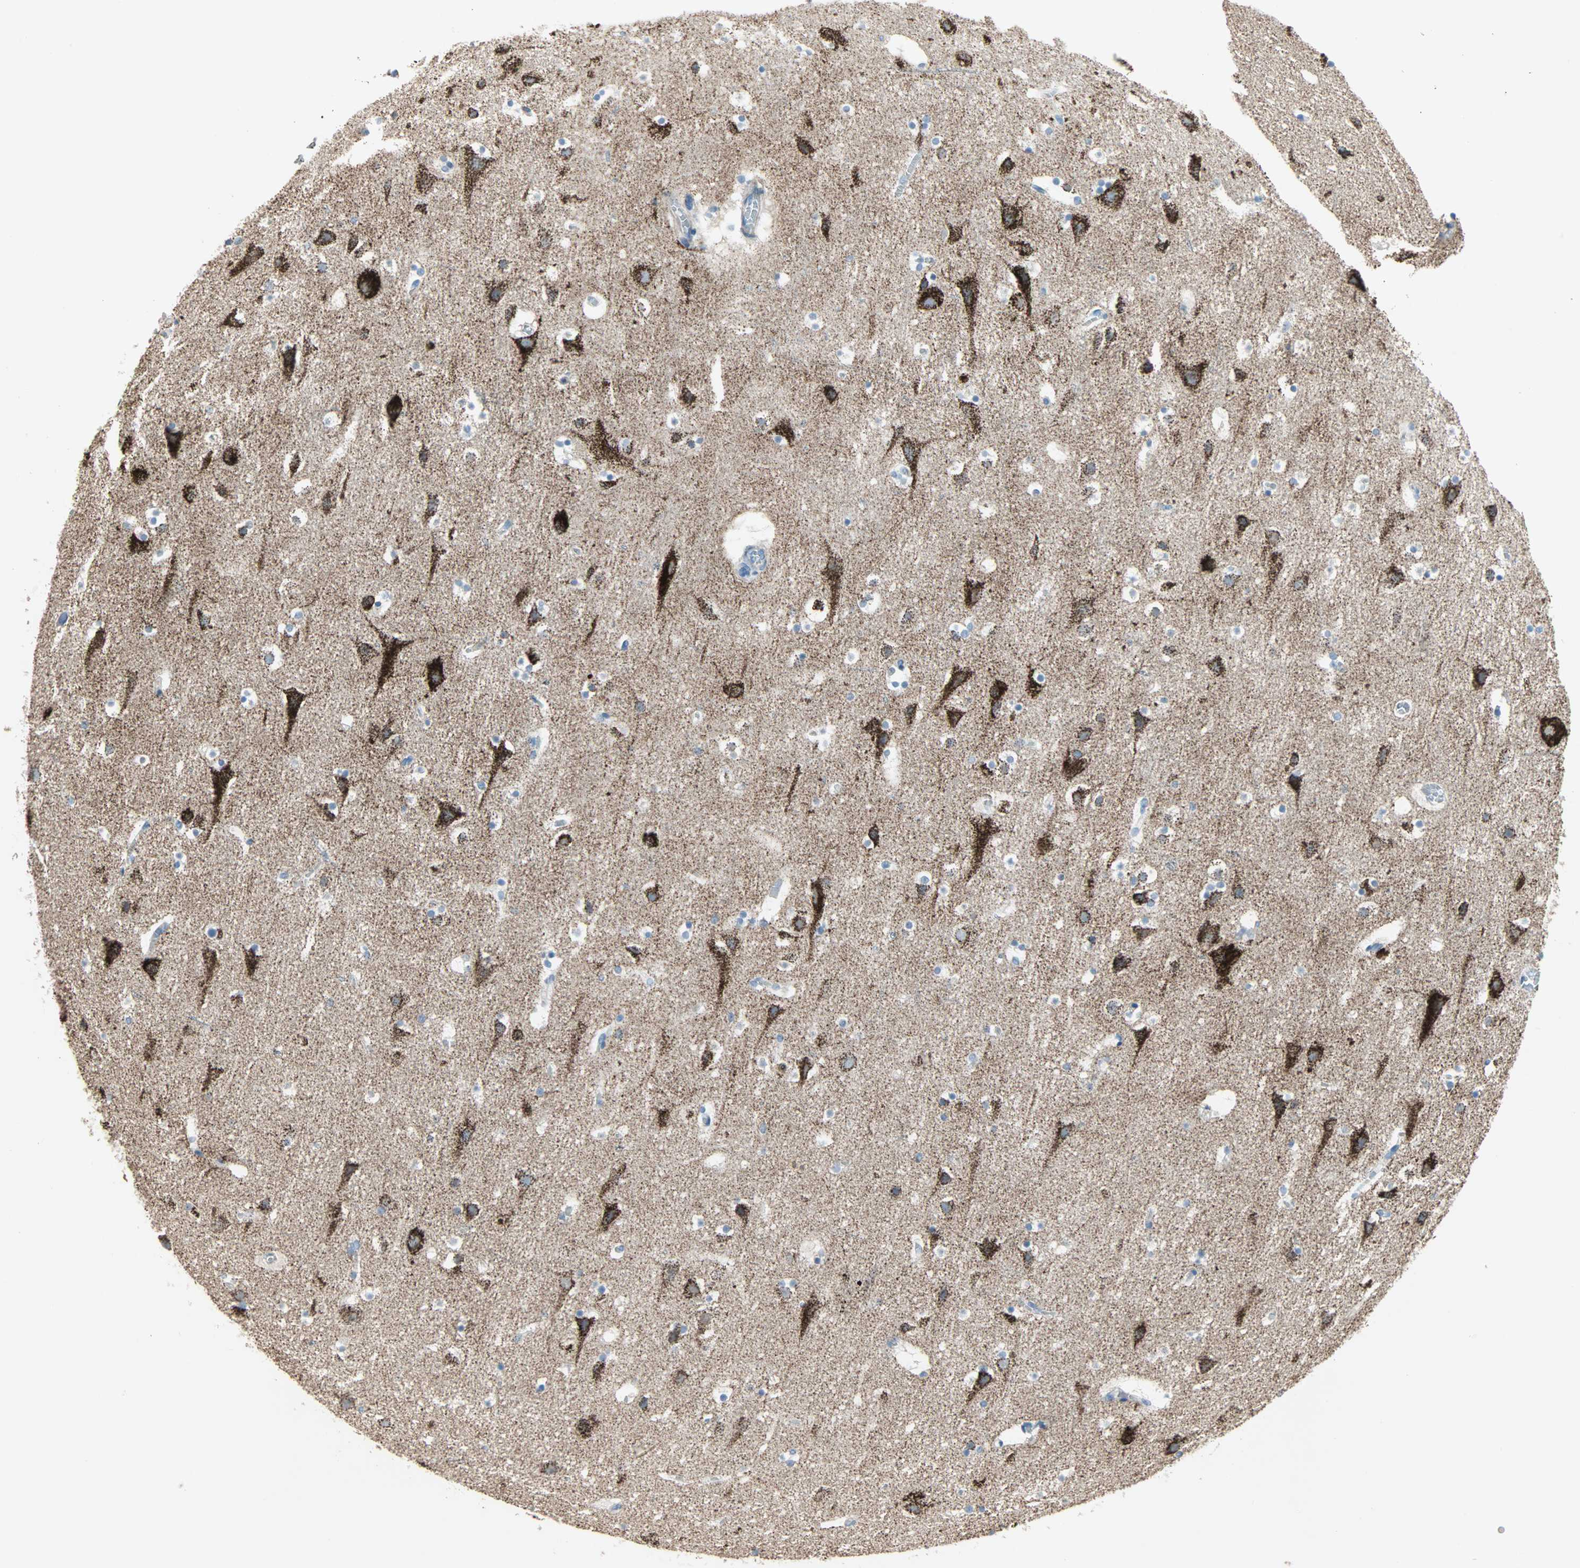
{"staining": {"intensity": "weak", "quantity": "25%-75%", "location": "cytoplasmic/membranous"}, "tissue": "cerebral cortex", "cell_type": "Endothelial cells", "image_type": "normal", "snomed": [{"axis": "morphology", "description": "Normal tissue, NOS"}, {"axis": "topography", "description": "Cerebral cortex"}], "caption": "Cerebral cortex stained with IHC exhibits weak cytoplasmic/membranous staining in approximately 25%-75% of endothelial cells. The protein is stained brown, and the nuclei are stained in blue (DAB IHC with brightfield microscopy, high magnification).", "gene": "ACVRL1", "patient": {"sex": "male", "age": 45}}